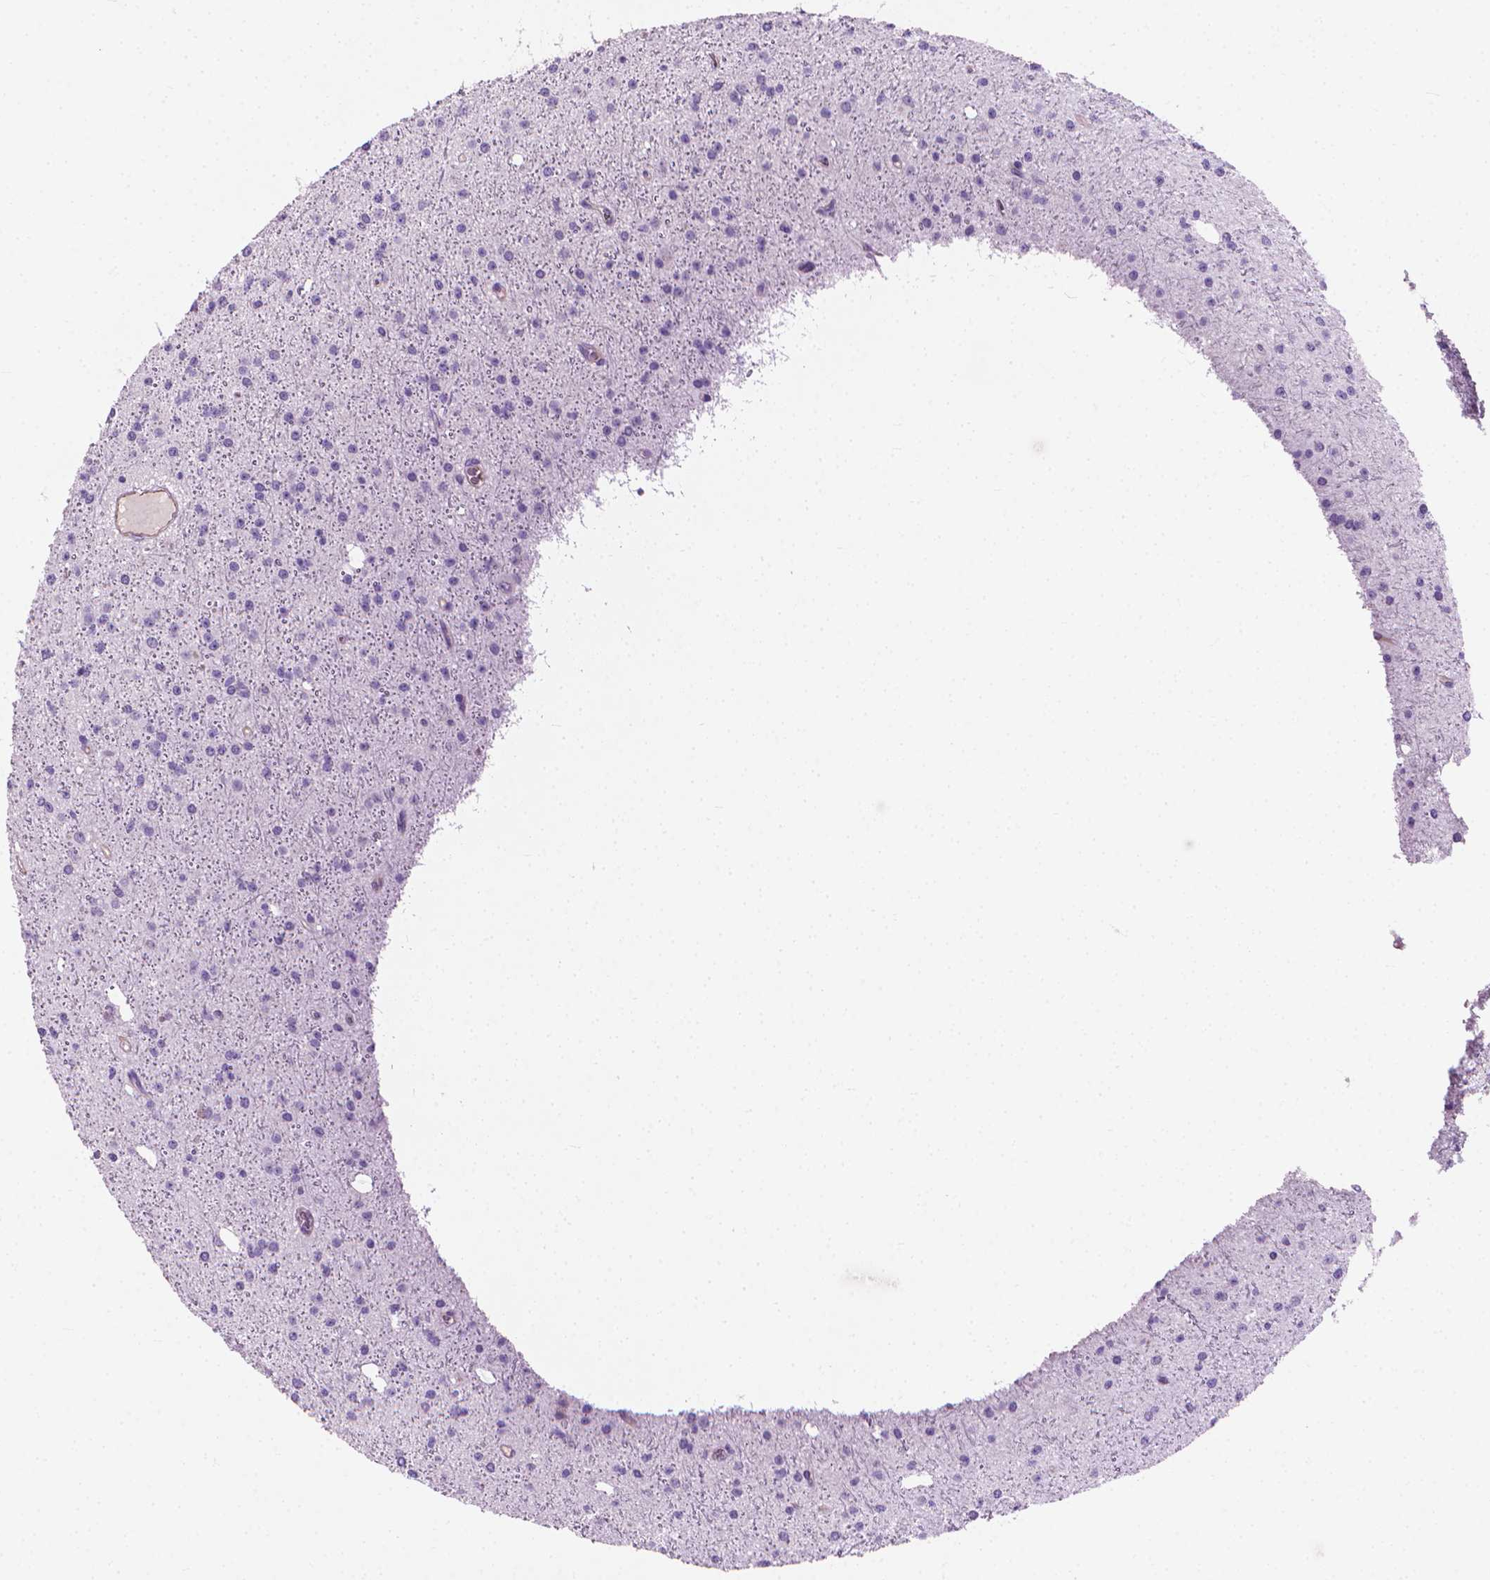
{"staining": {"intensity": "negative", "quantity": "none", "location": "none"}, "tissue": "glioma", "cell_type": "Tumor cells", "image_type": "cancer", "snomed": [{"axis": "morphology", "description": "Glioma, malignant, Low grade"}, {"axis": "topography", "description": "Brain"}], "caption": "DAB (3,3'-diaminobenzidine) immunohistochemical staining of glioma displays no significant expression in tumor cells.", "gene": "KRT73", "patient": {"sex": "male", "age": 27}}